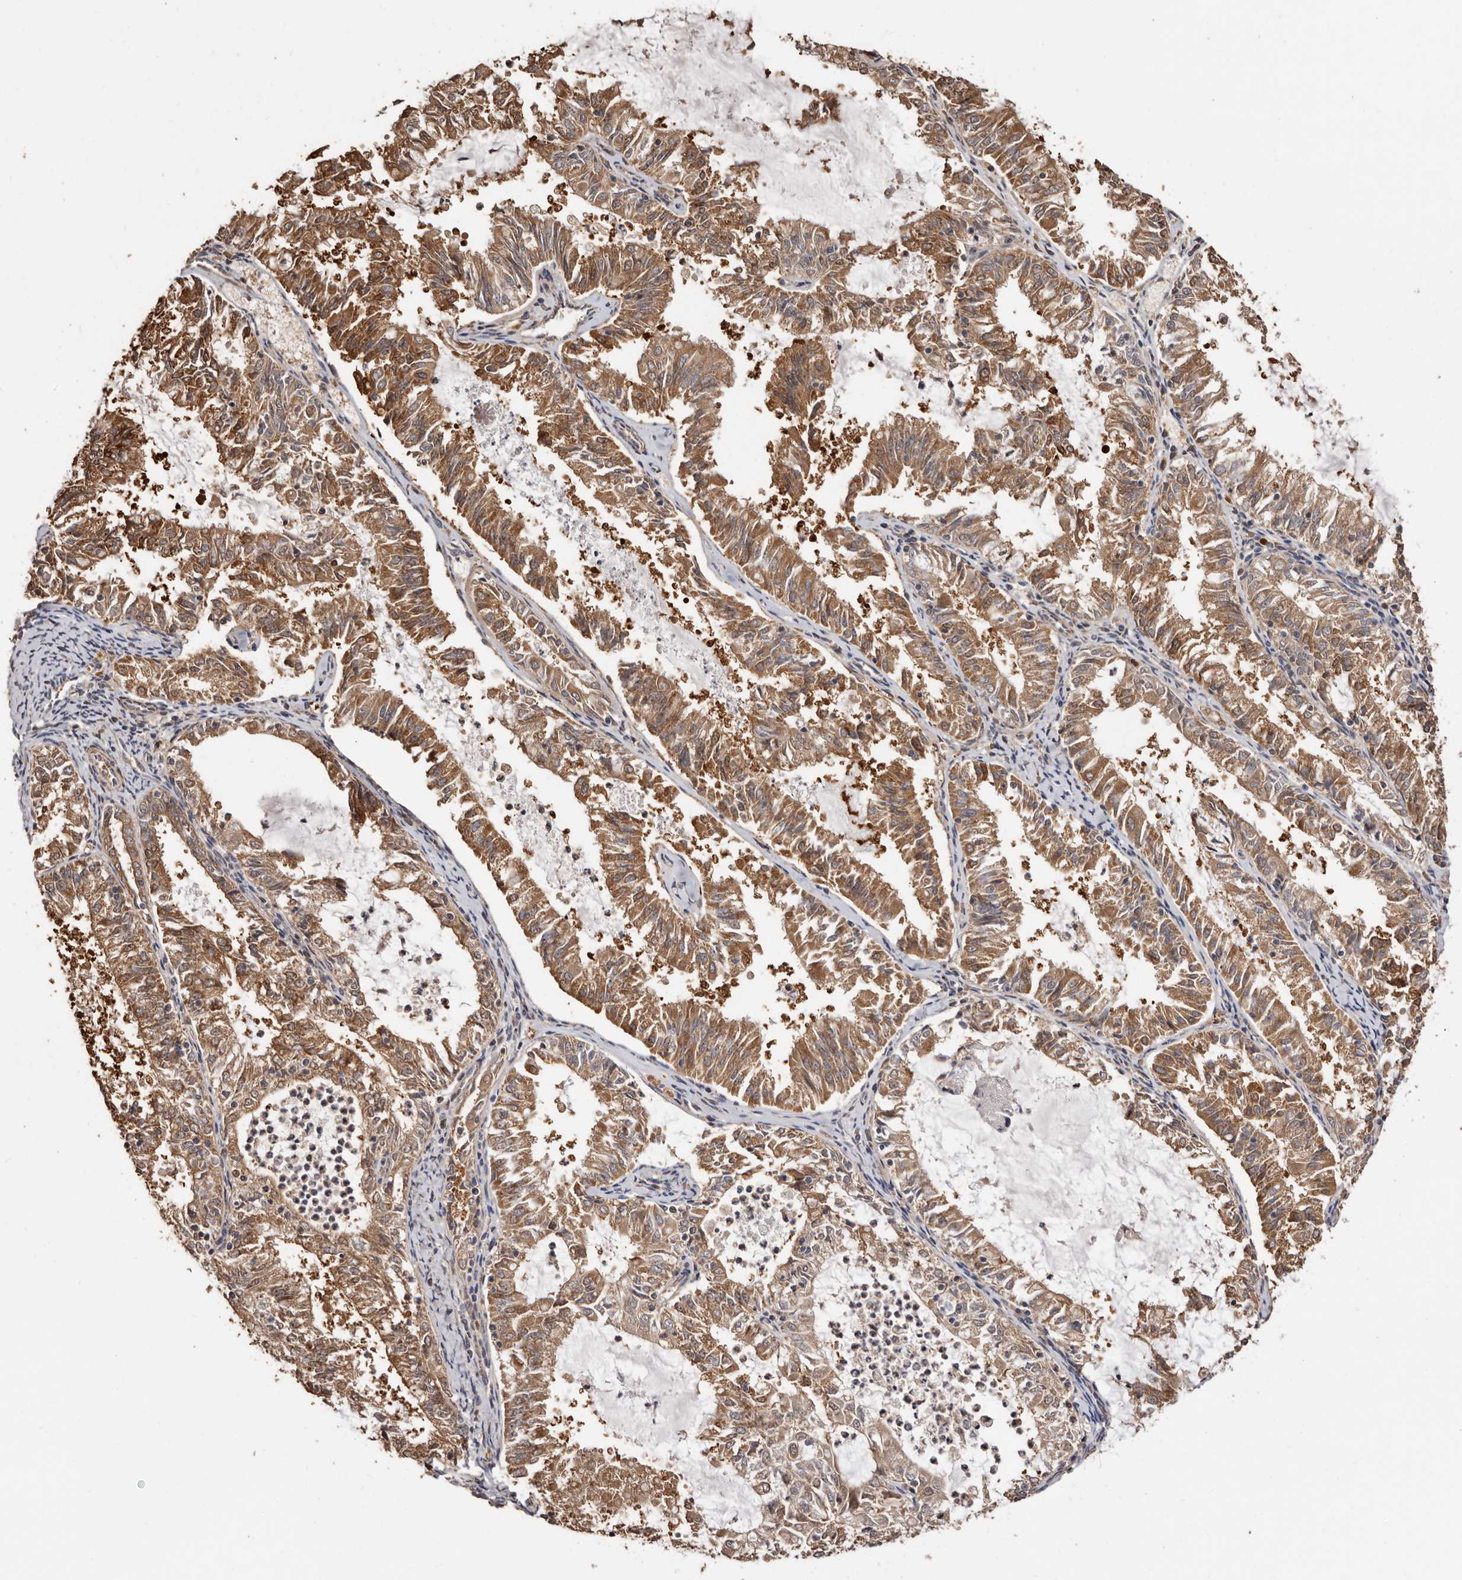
{"staining": {"intensity": "moderate", "quantity": ">75%", "location": "cytoplasmic/membranous"}, "tissue": "endometrial cancer", "cell_type": "Tumor cells", "image_type": "cancer", "snomed": [{"axis": "morphology", "description": "Adenocarcinoma, NOS"}, {"axis": "topography", "description": "Endometrium"}], "caption": "This histopathology image shows endometrial adenocarcinoma stained with IHC to label a protein in brown. The cytoplasmic/membranous of tumor cells show moderate positivity for the protein. Nuclei are counter-stained blue.", "gene": "COQ8B", "patient": {"sex": "female", "age": 57}}